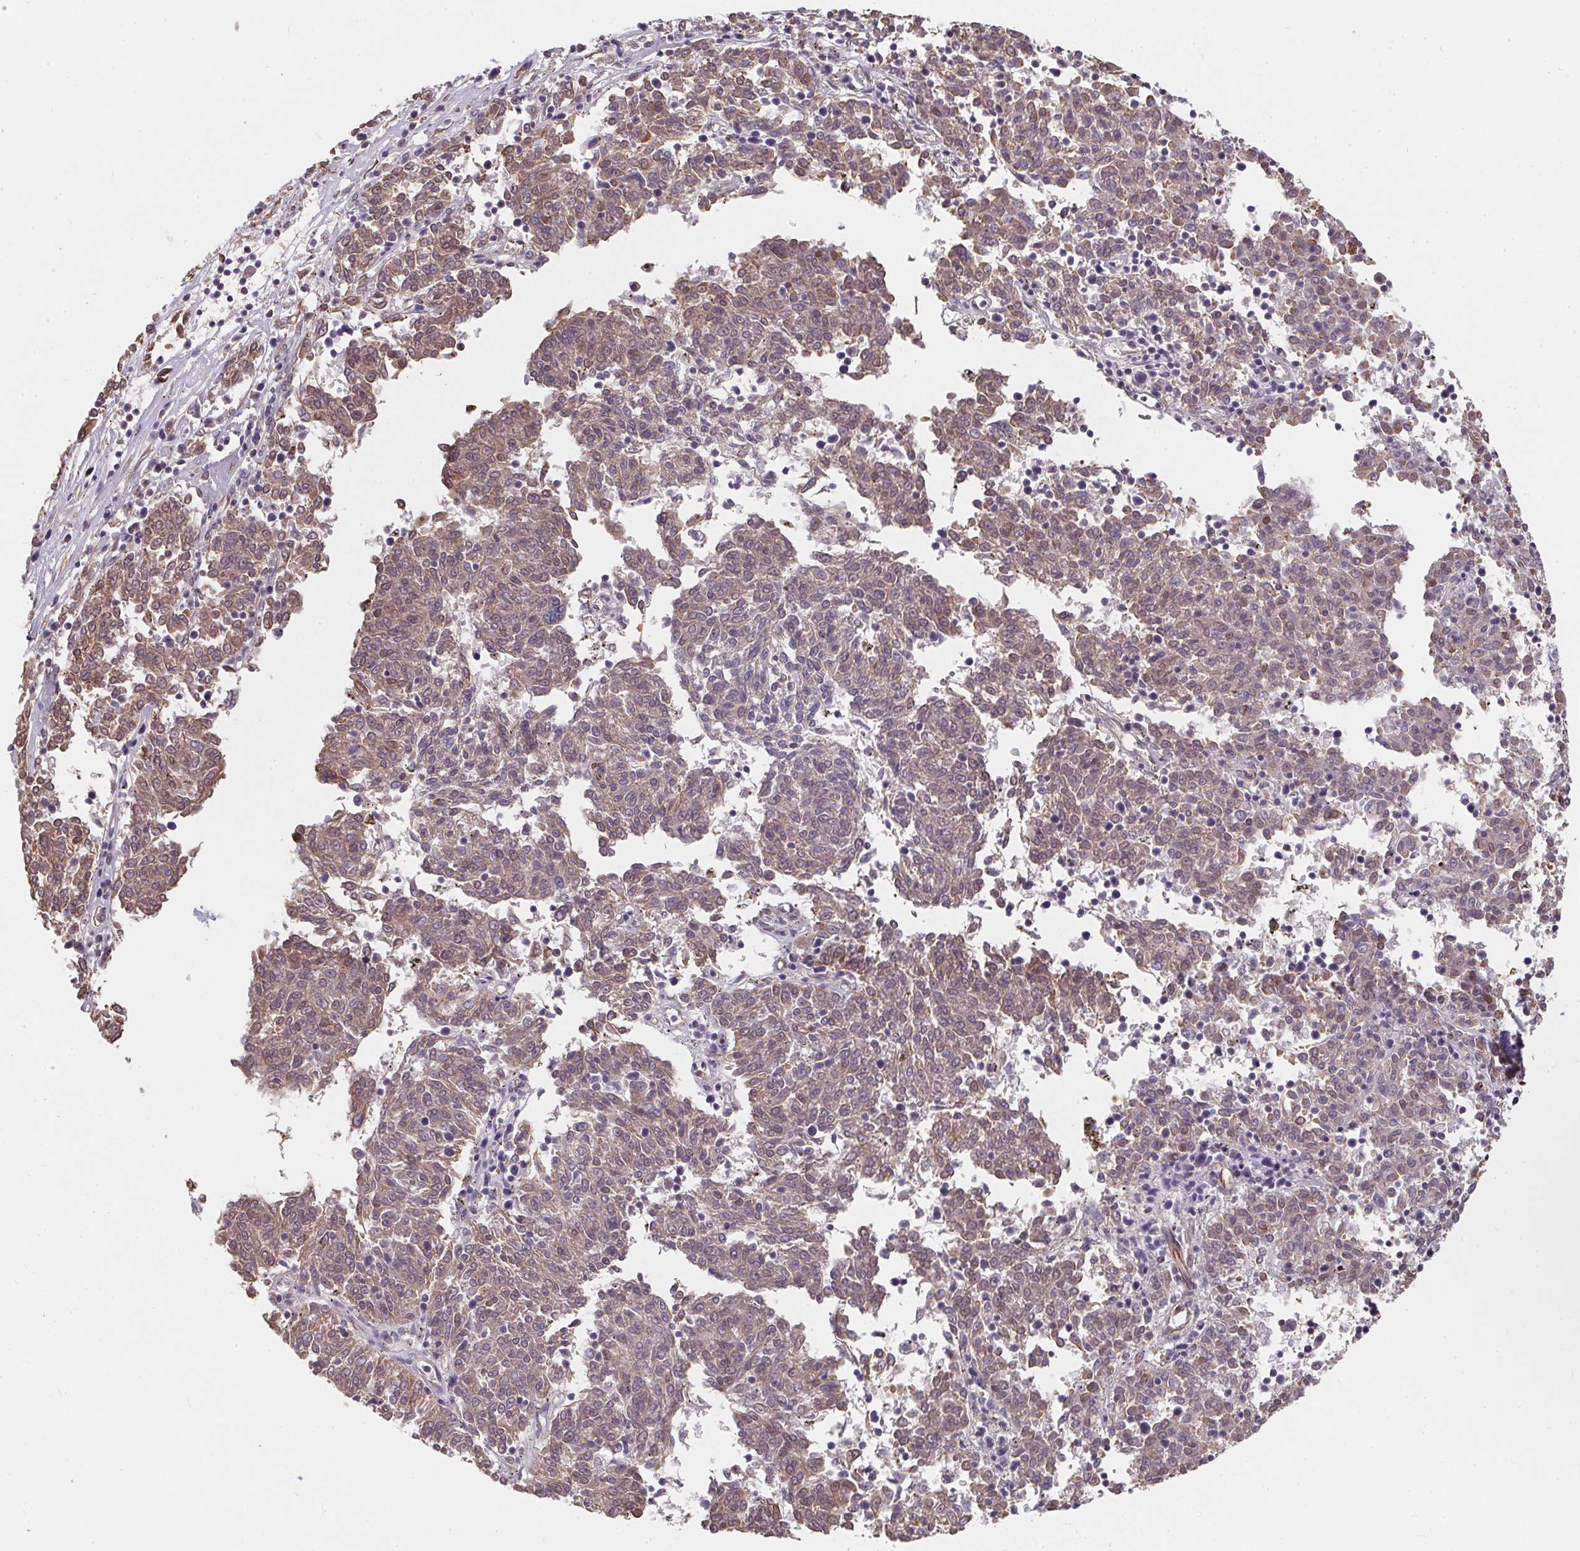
{"staining": {"intensity": "moderate", "quantity": "25%-75%", "location": "cytoplasmic/membranous"}, "tissue": "melanoma", "cell_type": "Tumor cells", "image_type": "cancer", "snomed": [{"axis": "morphology", "description": "Malignant melanoma, NOS"}, {"axis": "topography", "description": "Skin"}], "caption": "Moderate cytoplasmic/membranous protein staining is identified in approximately 25%-75% of tumor cells in melanoma.", "gene": "TBKBP1", "patient": {"sex": "female", "age": 72}}